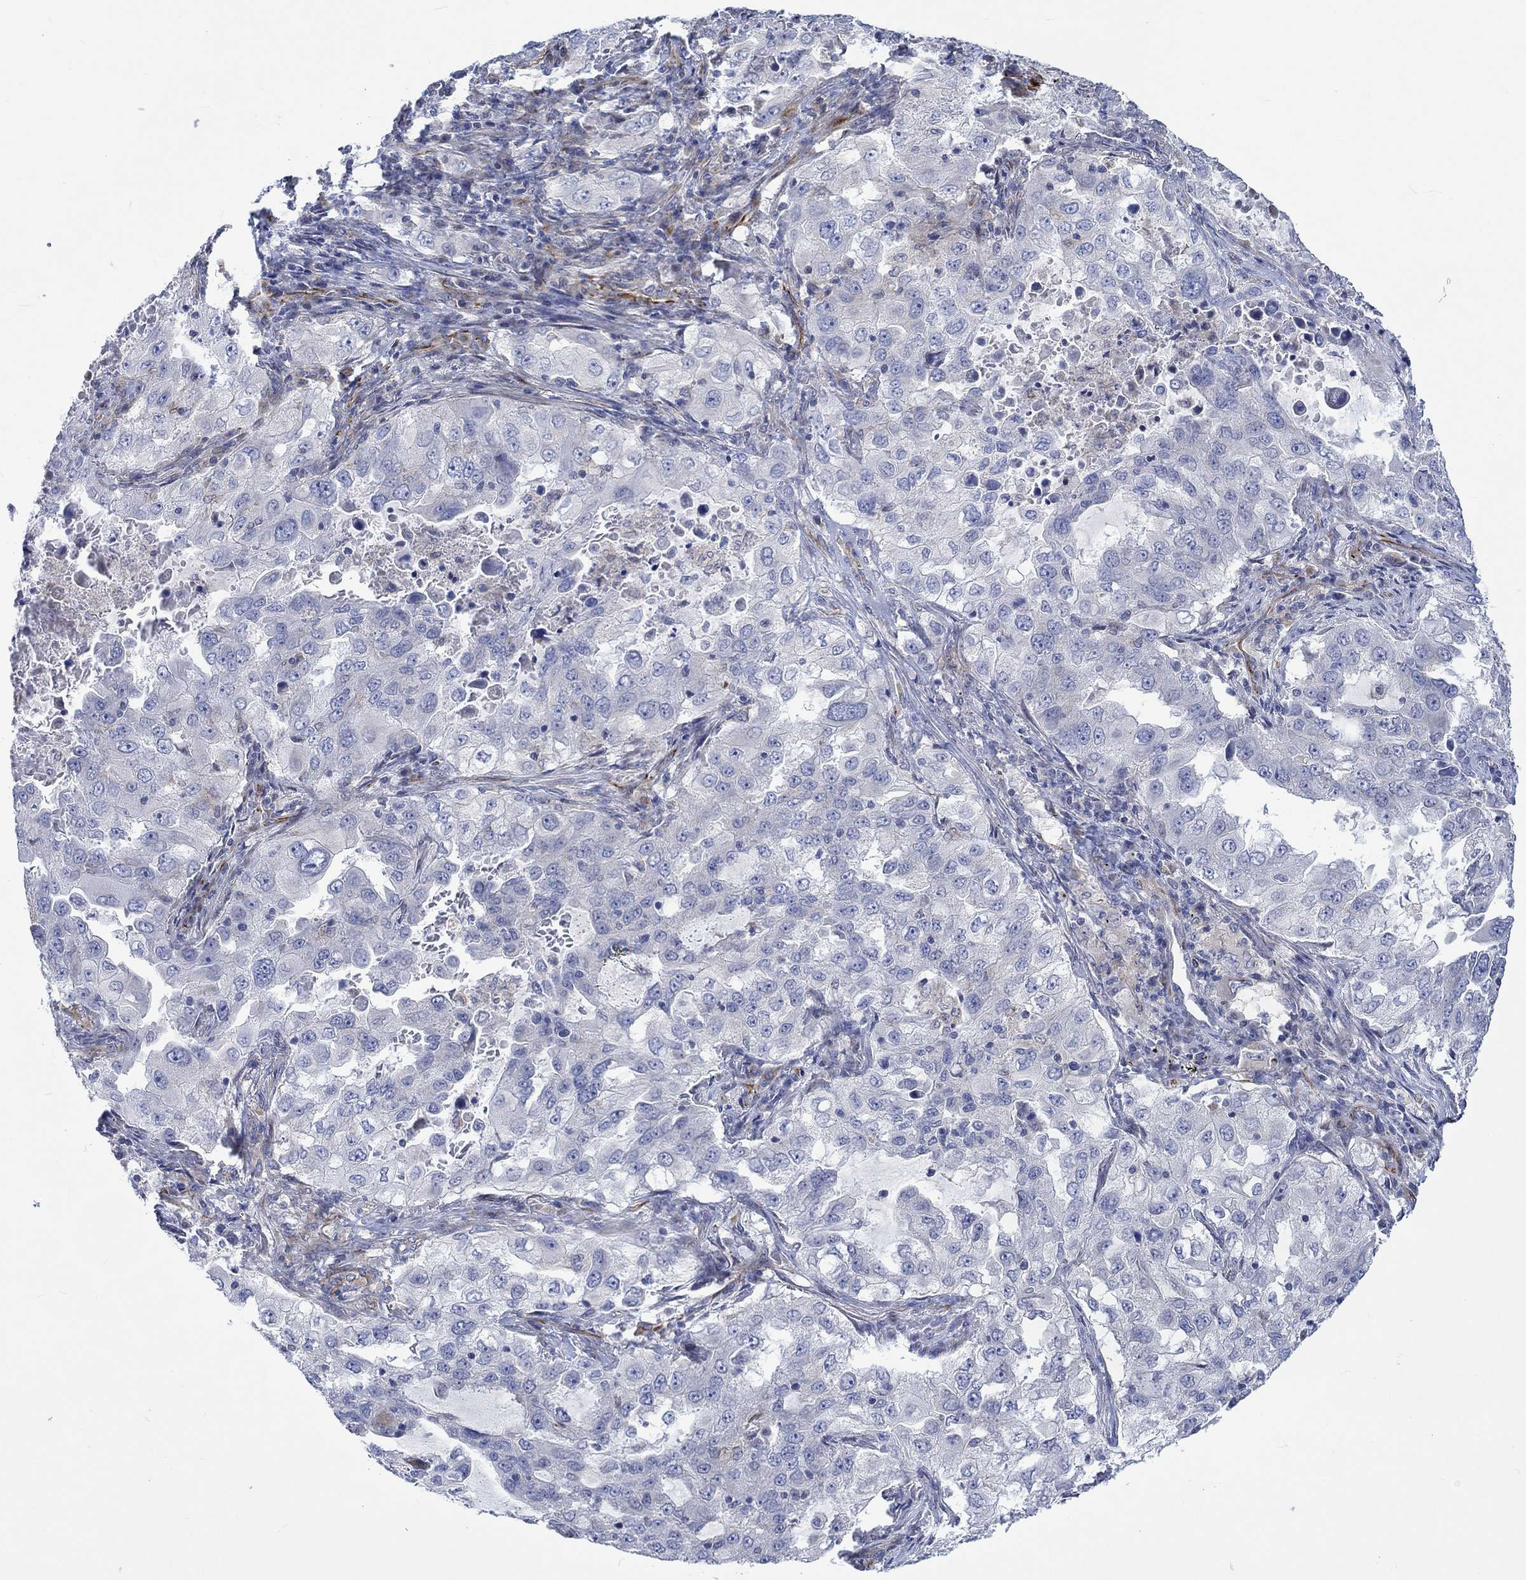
{"staining": {"intensity": "negative", "quantity": "none", "location": "none"}, "tissue": "lung cancer", "cell_type": "Tumor cells", "image_type": "cancer", "snomed": [{"axis": "morphology", "description": "Adenocarcinoma, NOS"}, {"axis": "topography", "description": "Lung"}], "caption": "Immunohistochemical staining of lung cancer (adenocarcinoma) reveals no significant positivity in tumor cells. Nuclei are stained in blue.", "gene": "CAMK1D", "patient": {"sex": "female", "age": 61}}